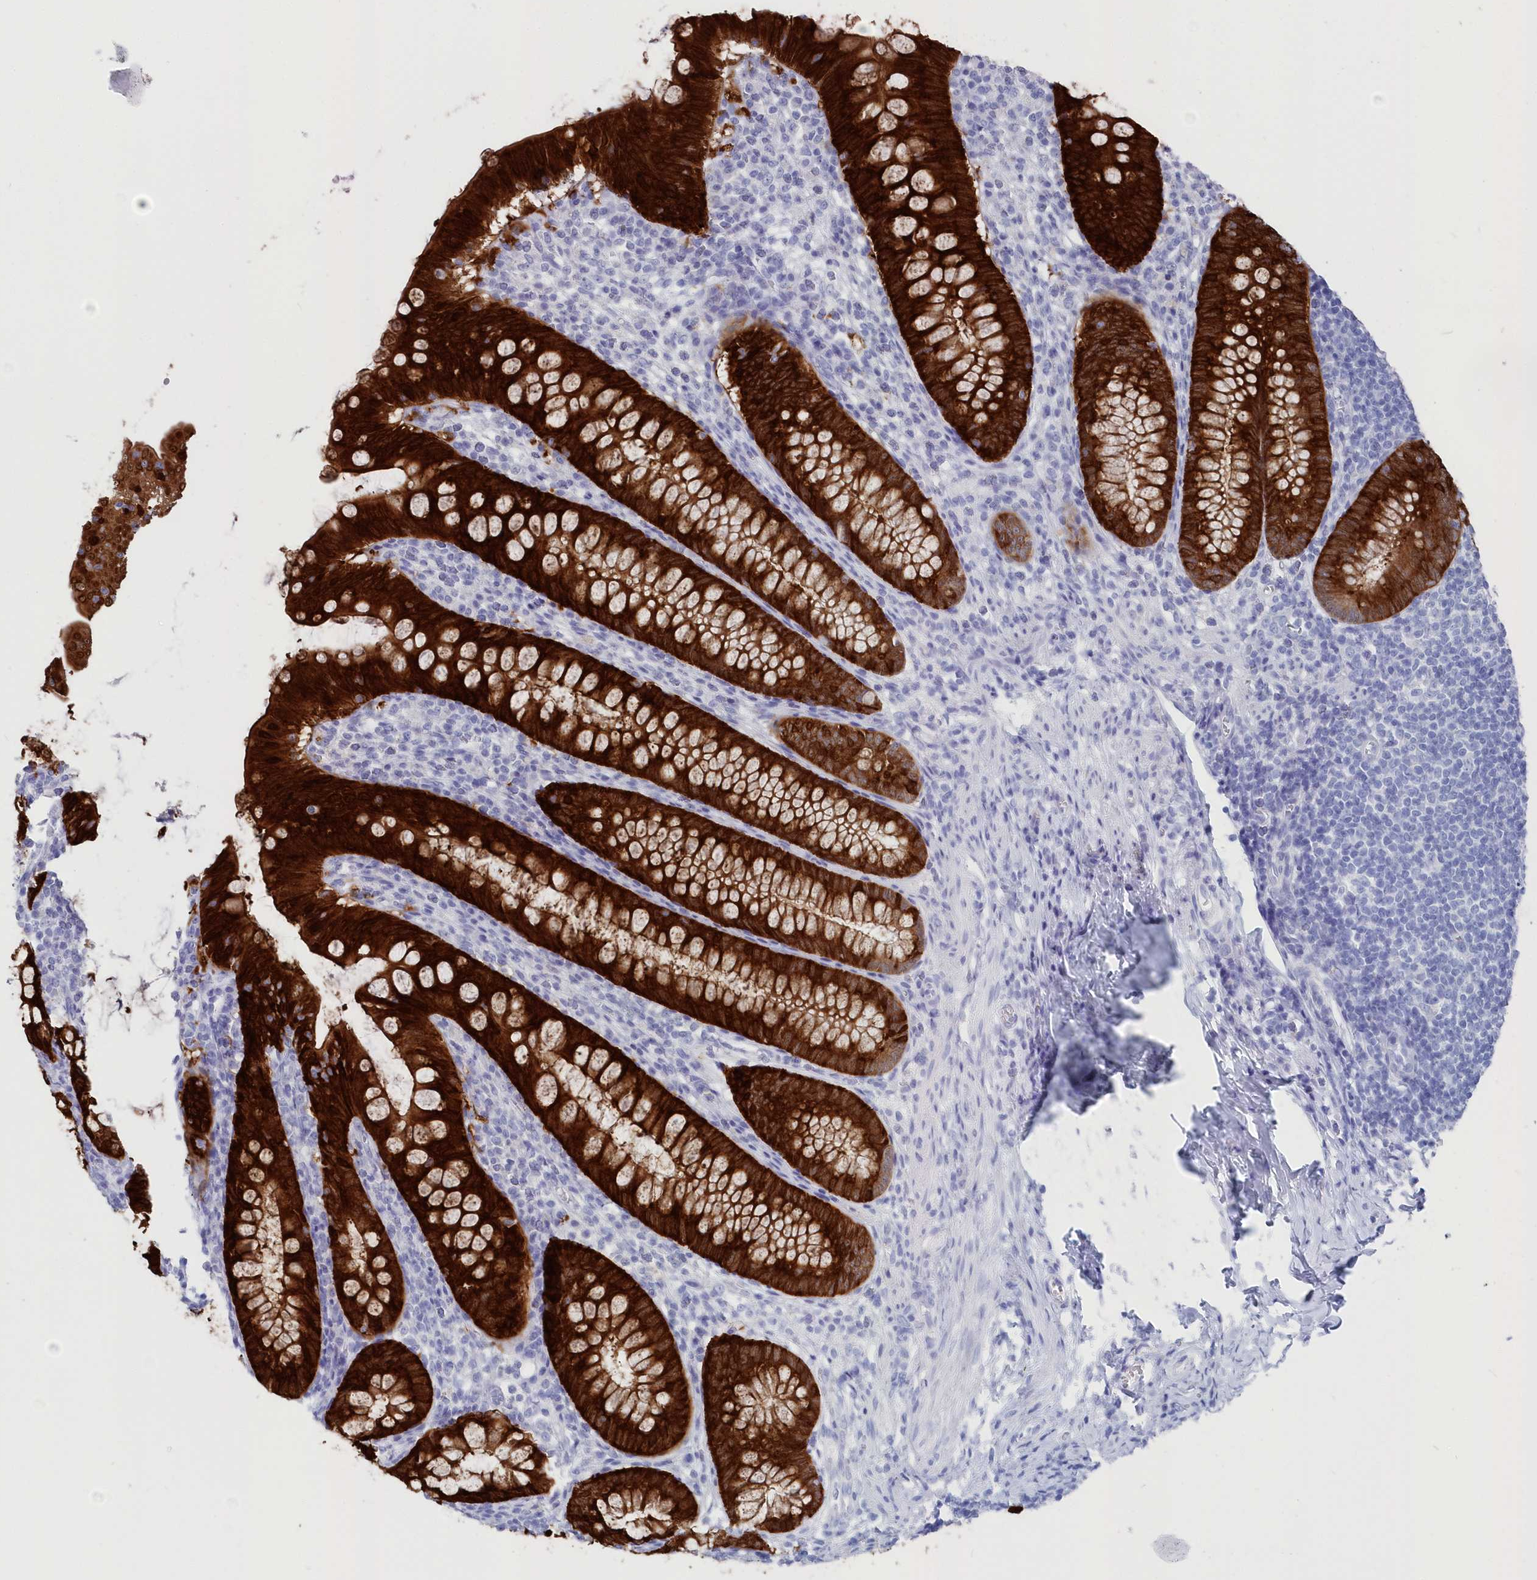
{"staining": {"intensity": "strong", "quantity": ">75%", "location": "cytoplasmic/membranous"}, "tissue": "appendix", "cell_type": "Glandular cells", "image_type": "normal", "snomed": [{"axis": "morphology", "description": "Normal tissue, NOS"}, {"axis": "topography", "description": "Appendix"}], "caption": "Immunohistochemical staining of unremarkable appendix displays high levels of strong cytoplasmic/membranous positivity in approximately >75% of glandular cells. Ihc stains the protein in brown and the nuclei are stained blue.", "gene": "CSNK1G2", "patient": {"sex": "male", "age": 14}}